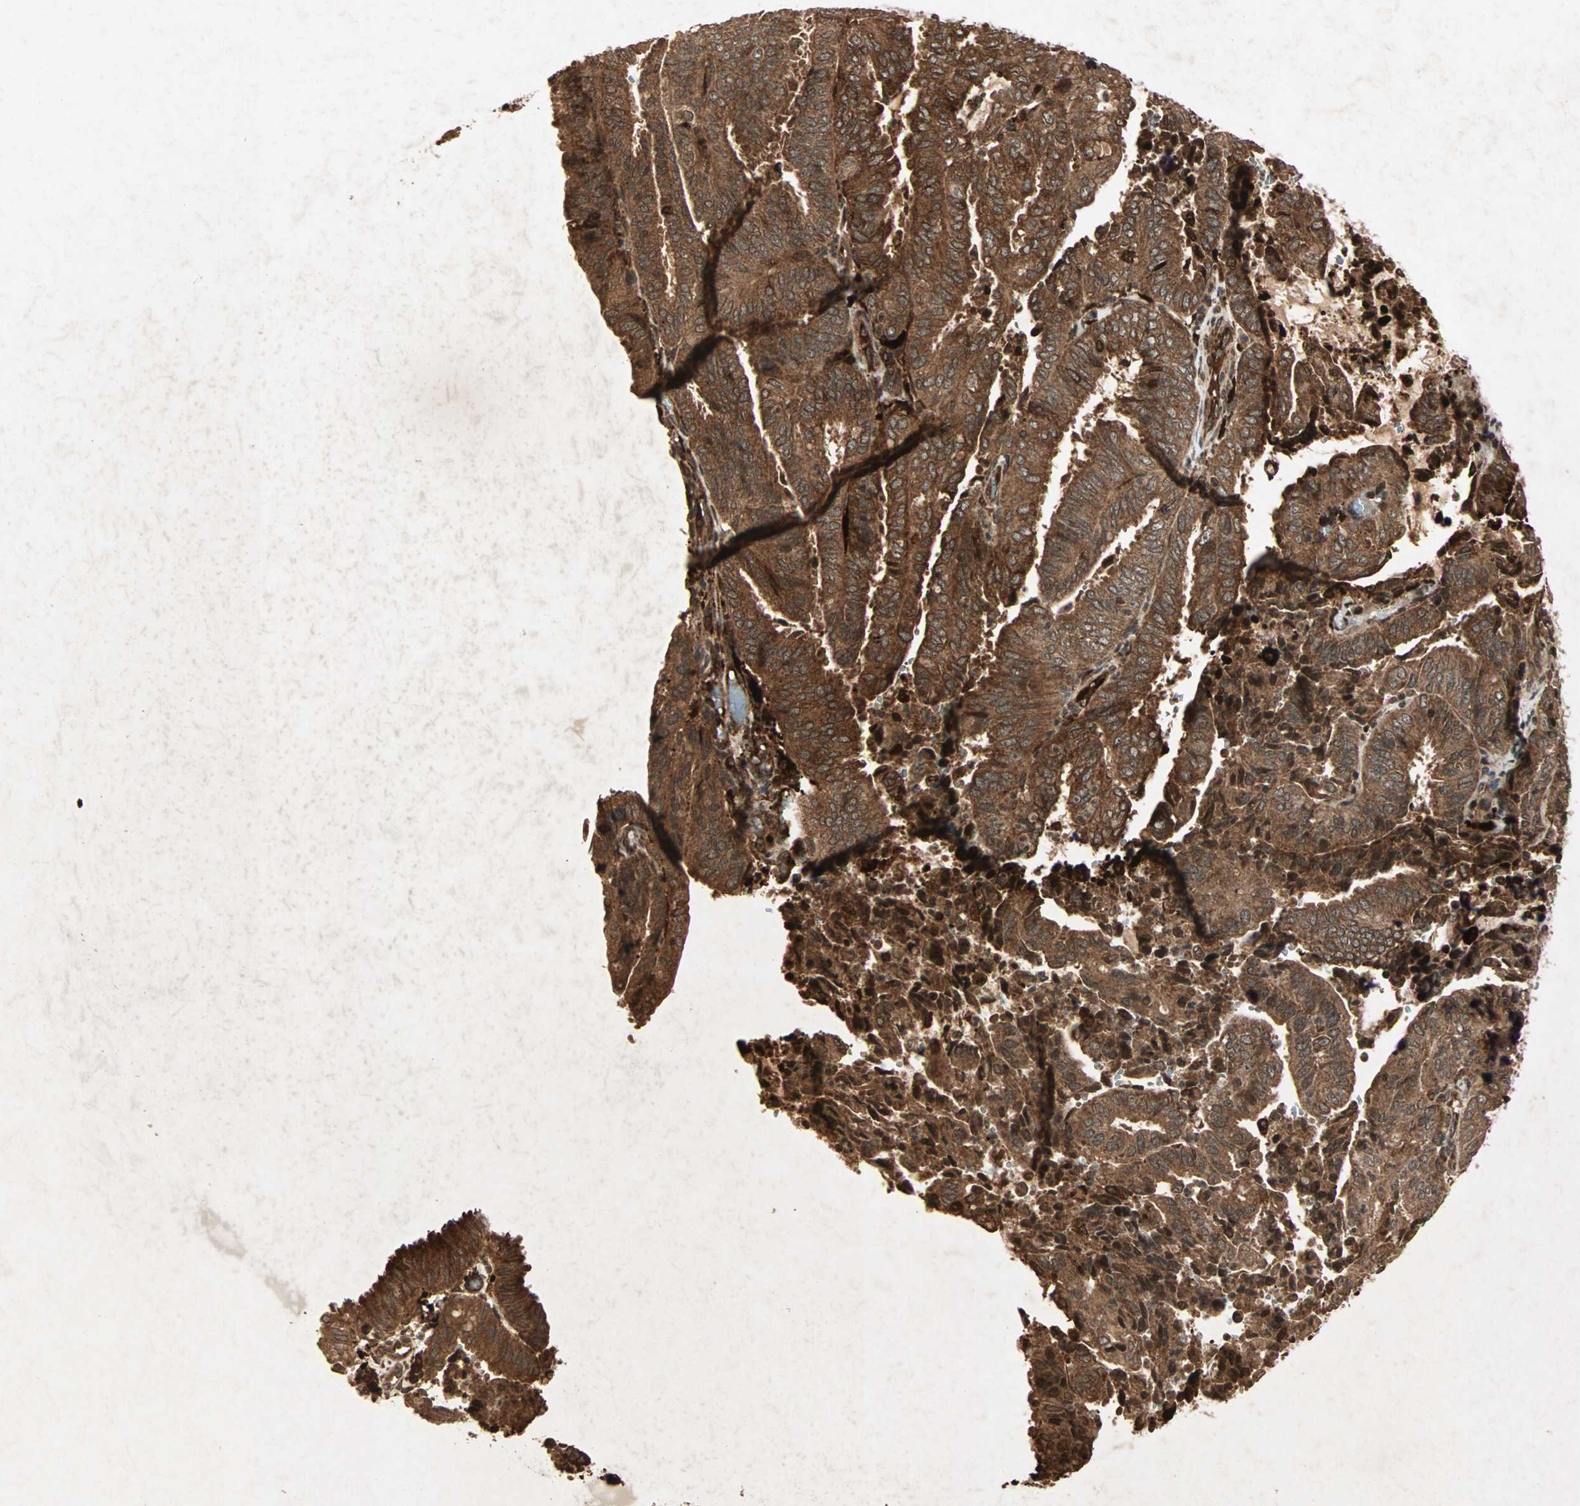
{"staining": {"intensity": "strong", "quantity": ">75%", "location": "cytoplasmic/membranous"}, "tissue": "endometrial cancer", "cell_type": "Tumor cells", "image_type": "cancer", "snomed": [{"axis": "morphology", "description": "Adenocarcinoma, NOS"}, {"axis": "topography", "description": "Uterus"}], "caption": "Protein expression analysis of endometrial cancer (adenocarcinoma) shows strong cytoplasmic/membranous staining in about >75% of tumor cells. The protein of interest is shown in brown color, while the nuclei are stained blue.", "gene": "RFFL", "patient": {"sex": "female", "age": 60}}